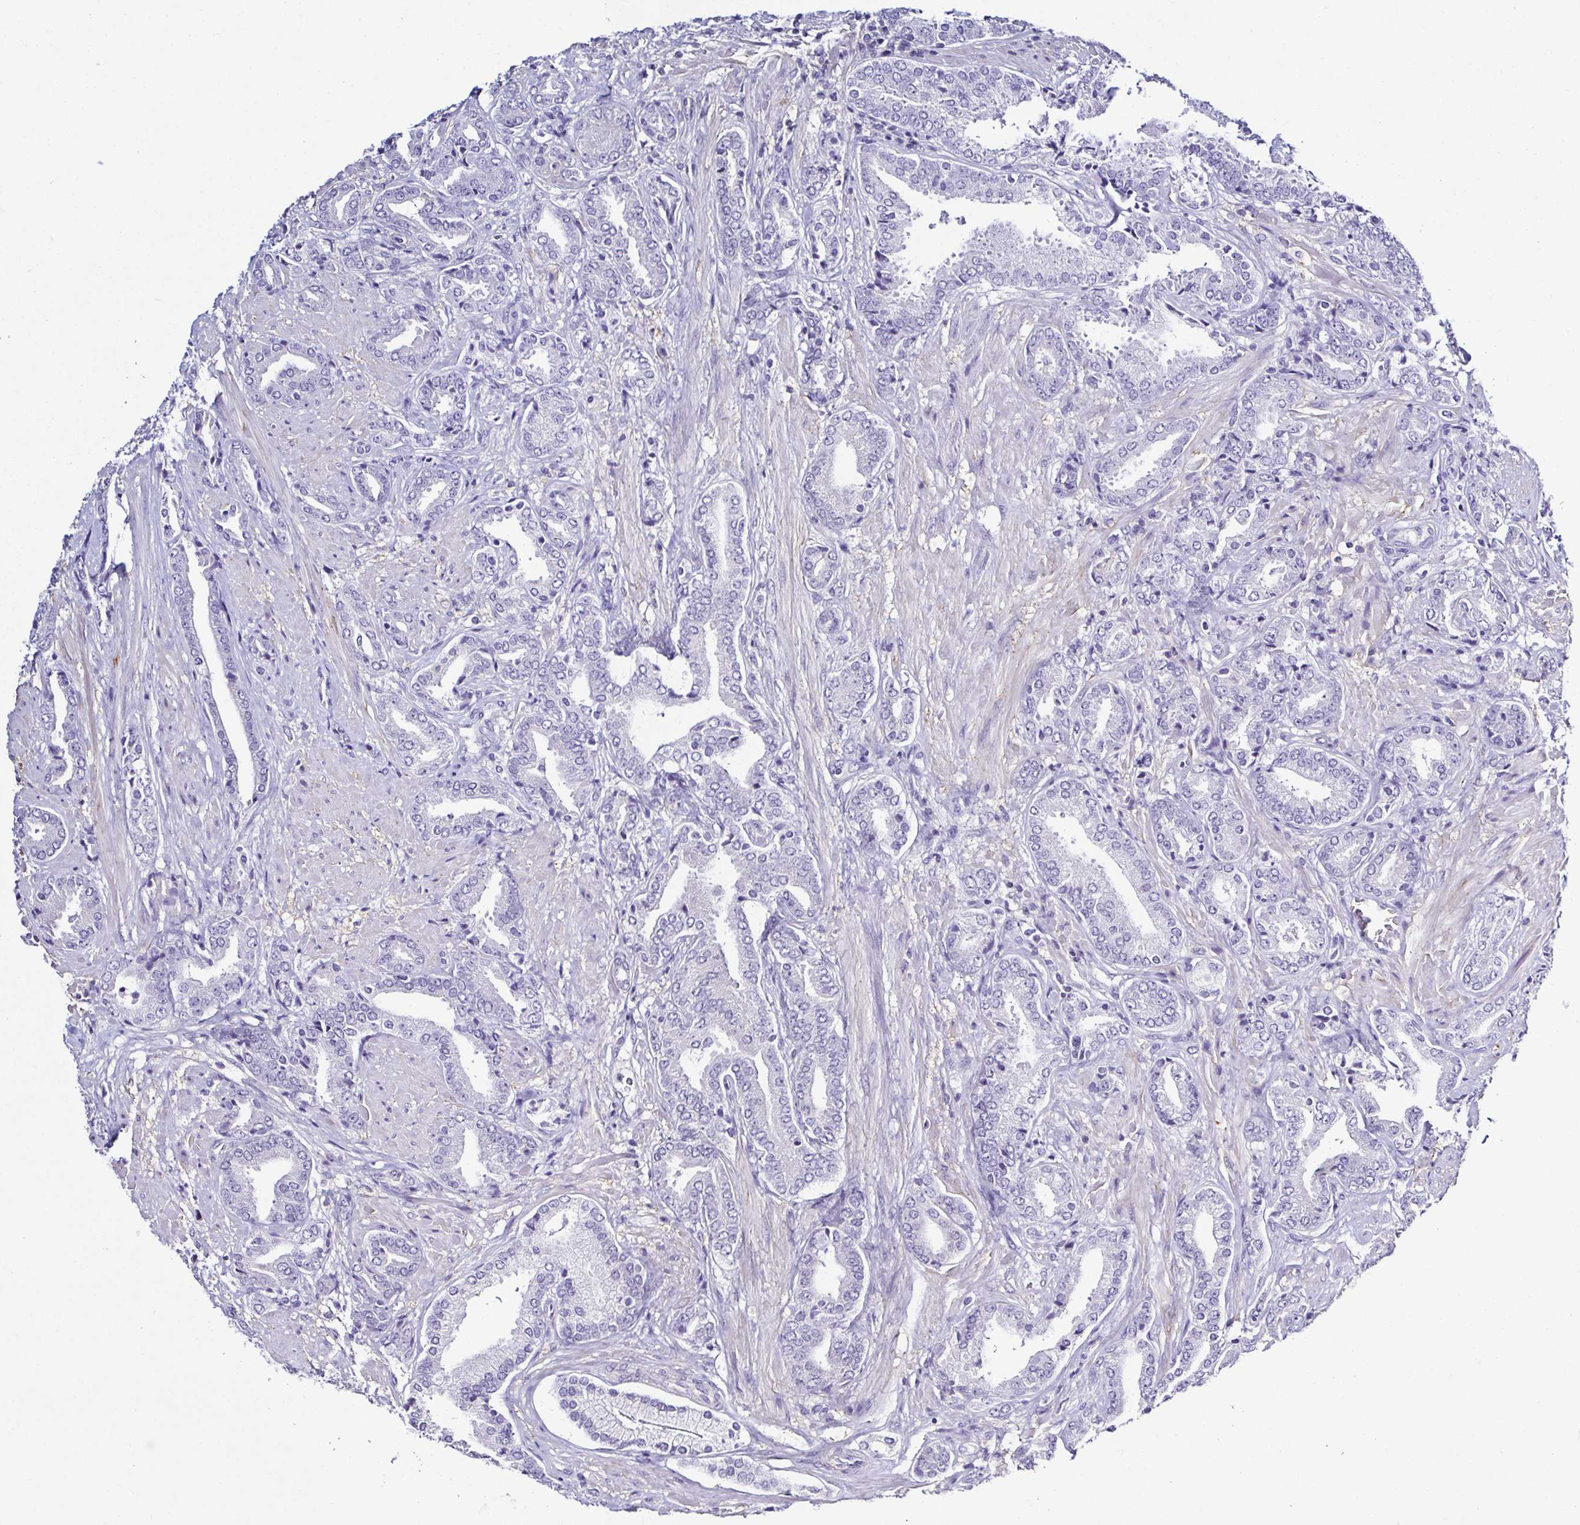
{"staining": {"intensity": "negative", "quantity": "none", "location": "none"}, "tissue": "prostate cancer", "cell_type": "Tumor cells", "image_type": "cancer", "snomed": [{"axis": "morphology", "description": "Adenocarcinoma, High grade"}, {"axis": "topography", "description": "Prostate"}], "caption": "The photomicrograph demonstrates no significant positivity in tumor cells of prostate cancer (adenocarcinoma (high-grade)). (DAB (3,3'-diaminobenzidine) immunohistochemistry with hematoxylin counter stain).", "gene": "TNNT2", "patient": {"sex": "male", "age": 56}}